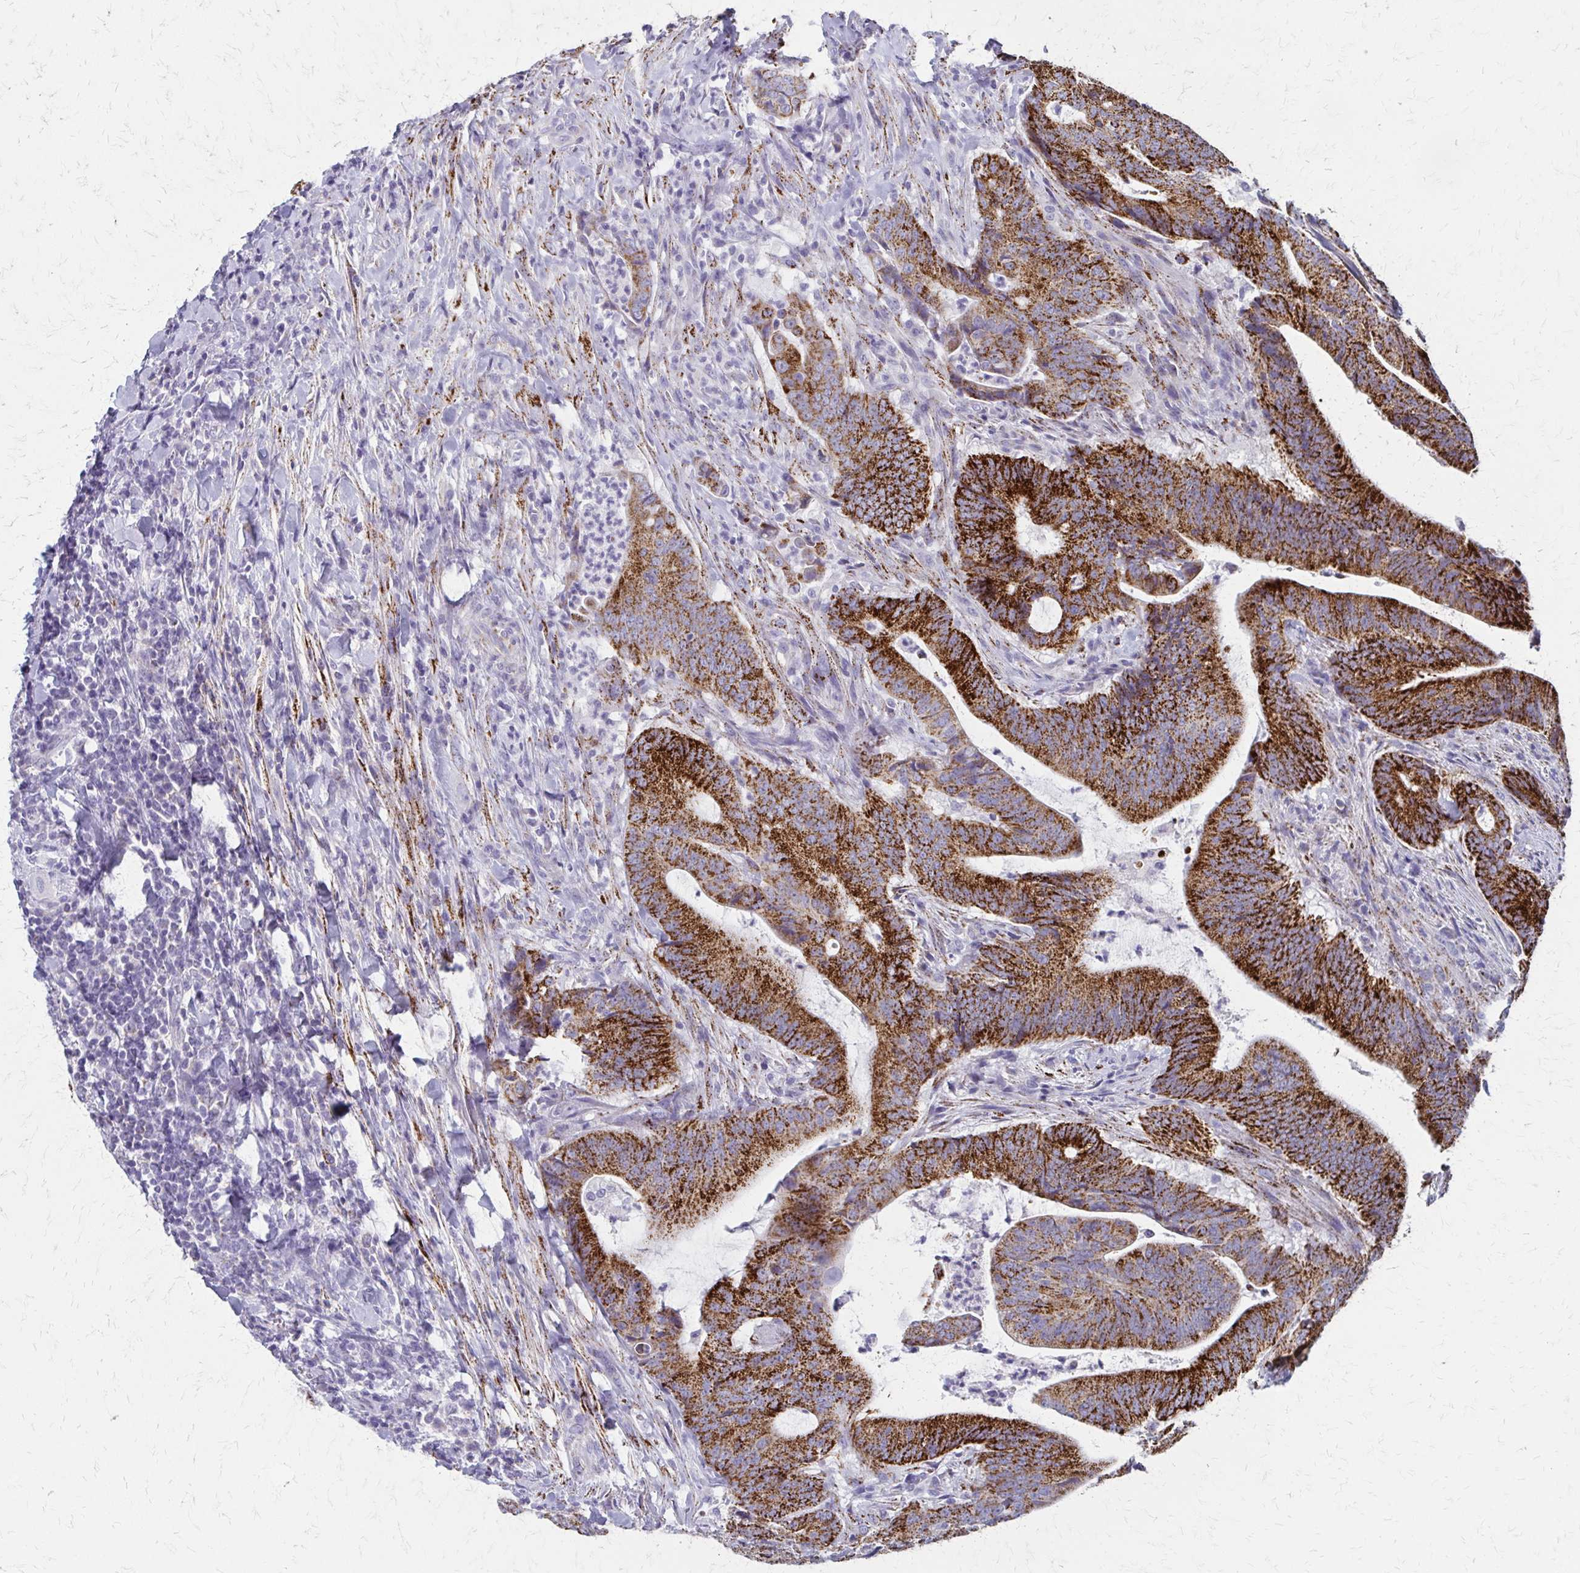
{"staining": {"intensity": "strong", "quantity": ">75%", "location": "cytoplasmic/membranous"}, "tissue": "colorectal cancer", "cell_type": "Tumor cells", "image_type": "cancer", "snomed": [{"axis": "morphology", "description": "Adenocarcinoma, NOS"}, {"axis": "topography", "description": "Colon"}], "caption": "High-magnification brightfield microscopy of colorectal adenocarcinoma stained with DAB (brown) and counterstained with hematoxylin (blue). tumor cells exhibit strong cytoplasmic/membranous positivity is present in approximately>75% of cells.", "gene": "ZSCAN5B", "patient": {"sex": "female", "age": 43}}